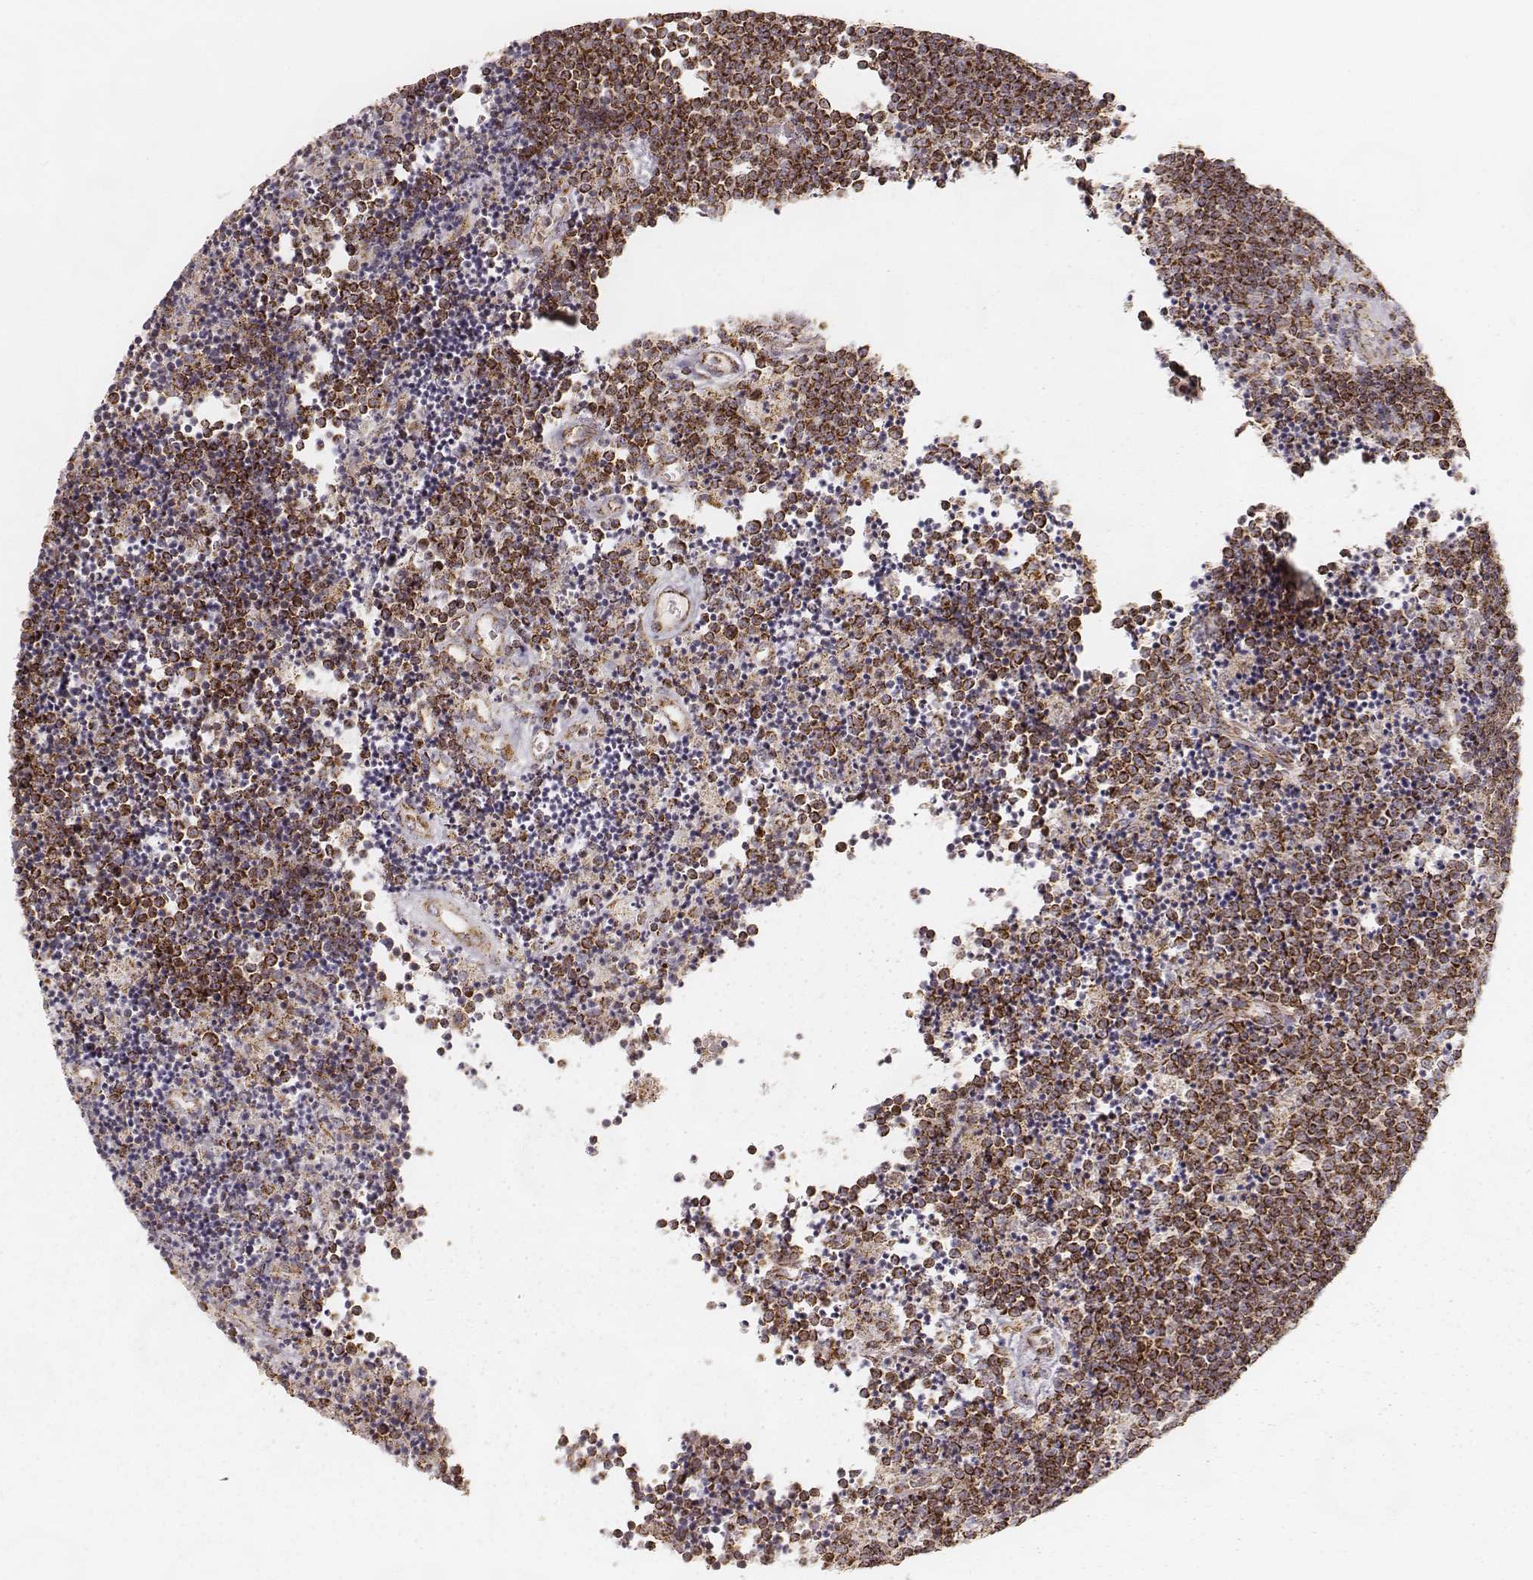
{"staining": {"intensity": "strong", "quantity": ">75%", "location": "cytoplasmic/membranous"}, "tissue": "lymphoma", "cell_type": "Tumor cells", "image_type": "cancer", "snomed": [{"axis": "morphology", "description": "Malignant lymphoma, non-Hodgkin's type, Low grade"}, {"axis": "topography", "description": "Brain"}], "caption": "Strong cytoplasmic/membranous staining is present in about >75% of tumor cells in malignant lymphoma, non-Hodgkin's type (low-grade). (DAB IHC with brightfield microscopy, high magnification).", "gene": "CS", "patient": {"sex": "female", "age": 66}}